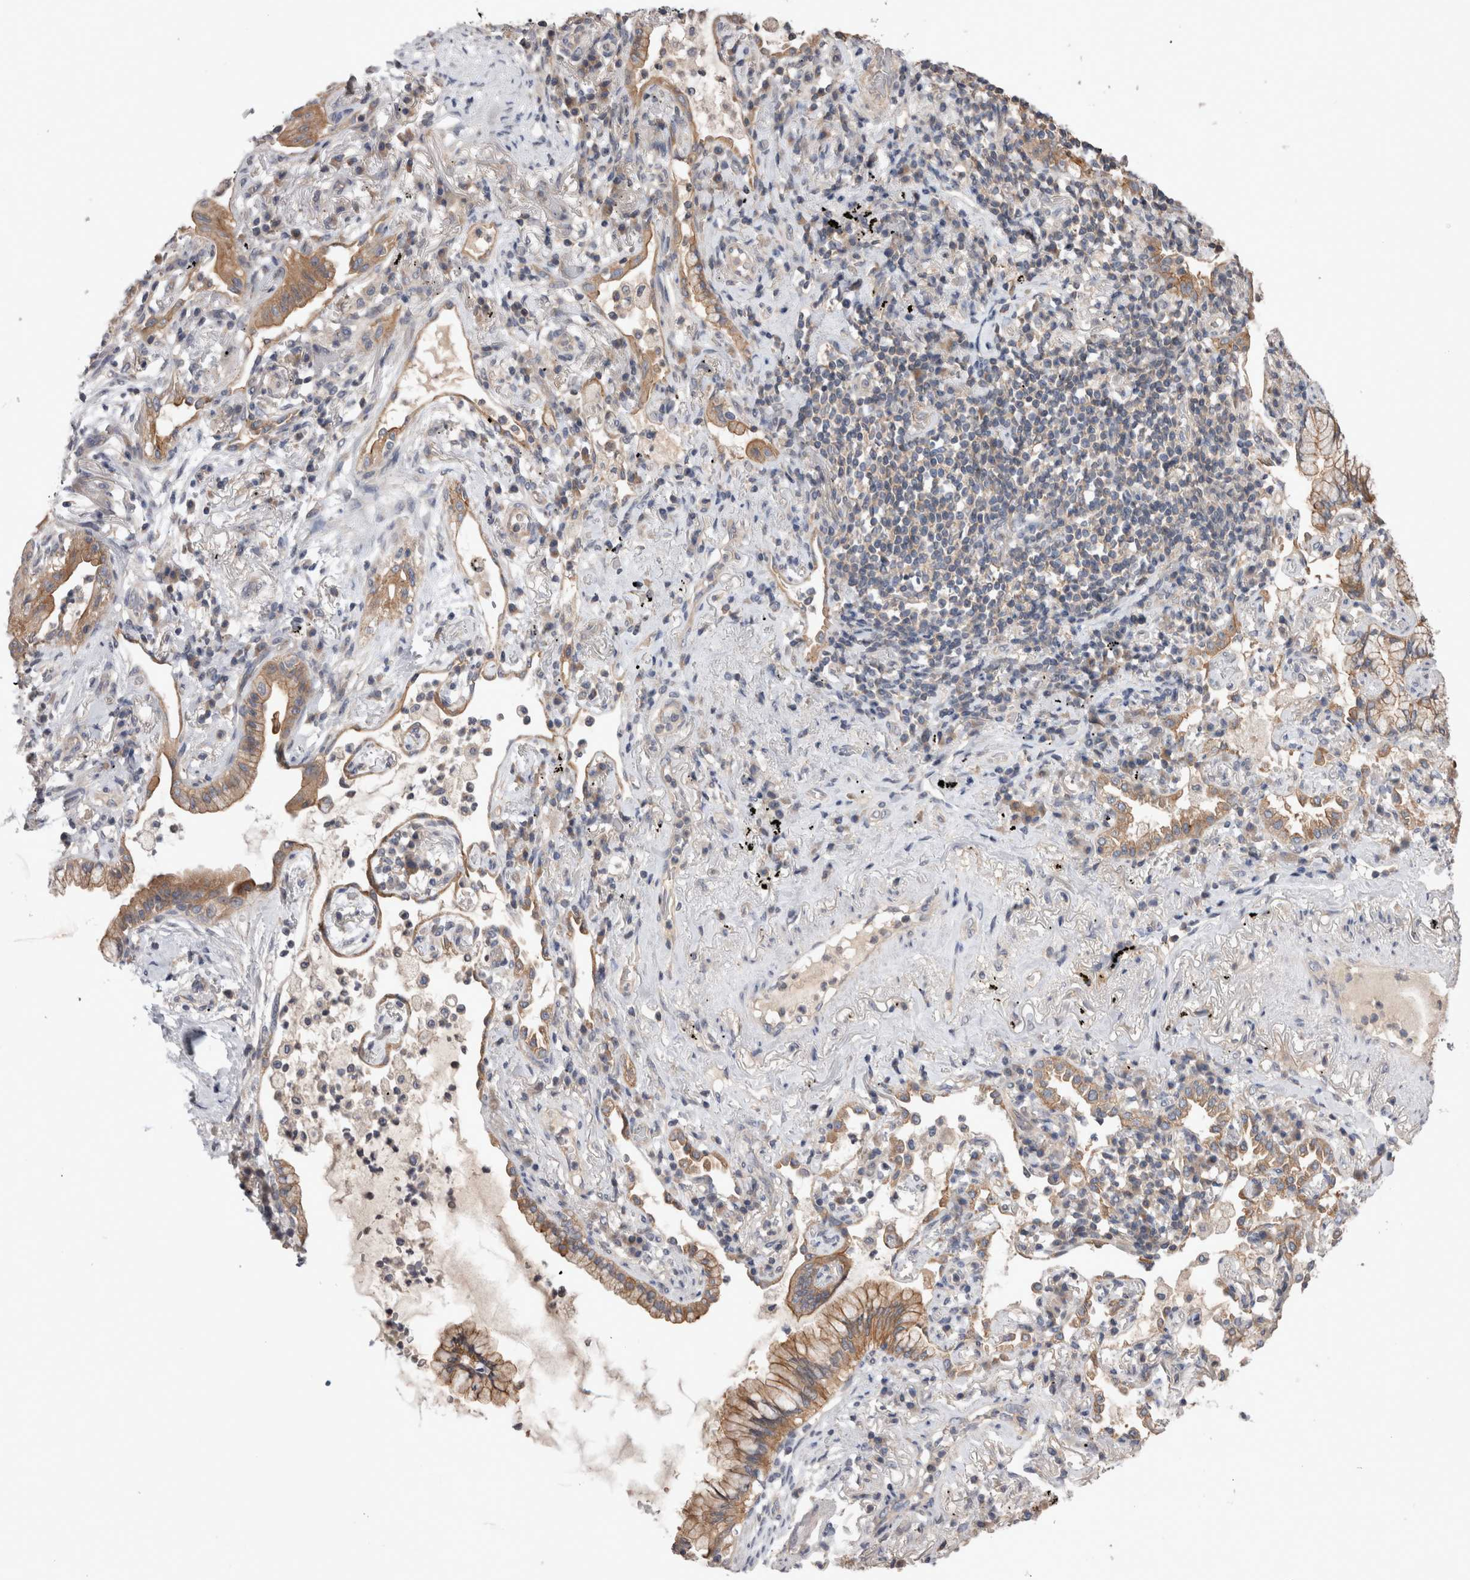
{"staining": {"intensity": "moderate", "quantity": ">75%", "location": "cytoplasmic/membranous"}, "tissue": "lung cancer", "cell_type": "Tumor cells", "image_type": "cancer", "snomed": [{"axis": "morphology", "description": "Adenocarcinoma, NOS"}, {"axis": "topography", "description": "Lung"}], "caption": "Protein staining shows moderate cytoplasmic/membranous positivity in approximately >75% of tumor cells in lung cancer (adenocarcinoma).", "gene": "OTOR", "patient": {"sex": "female", "age": 70}}